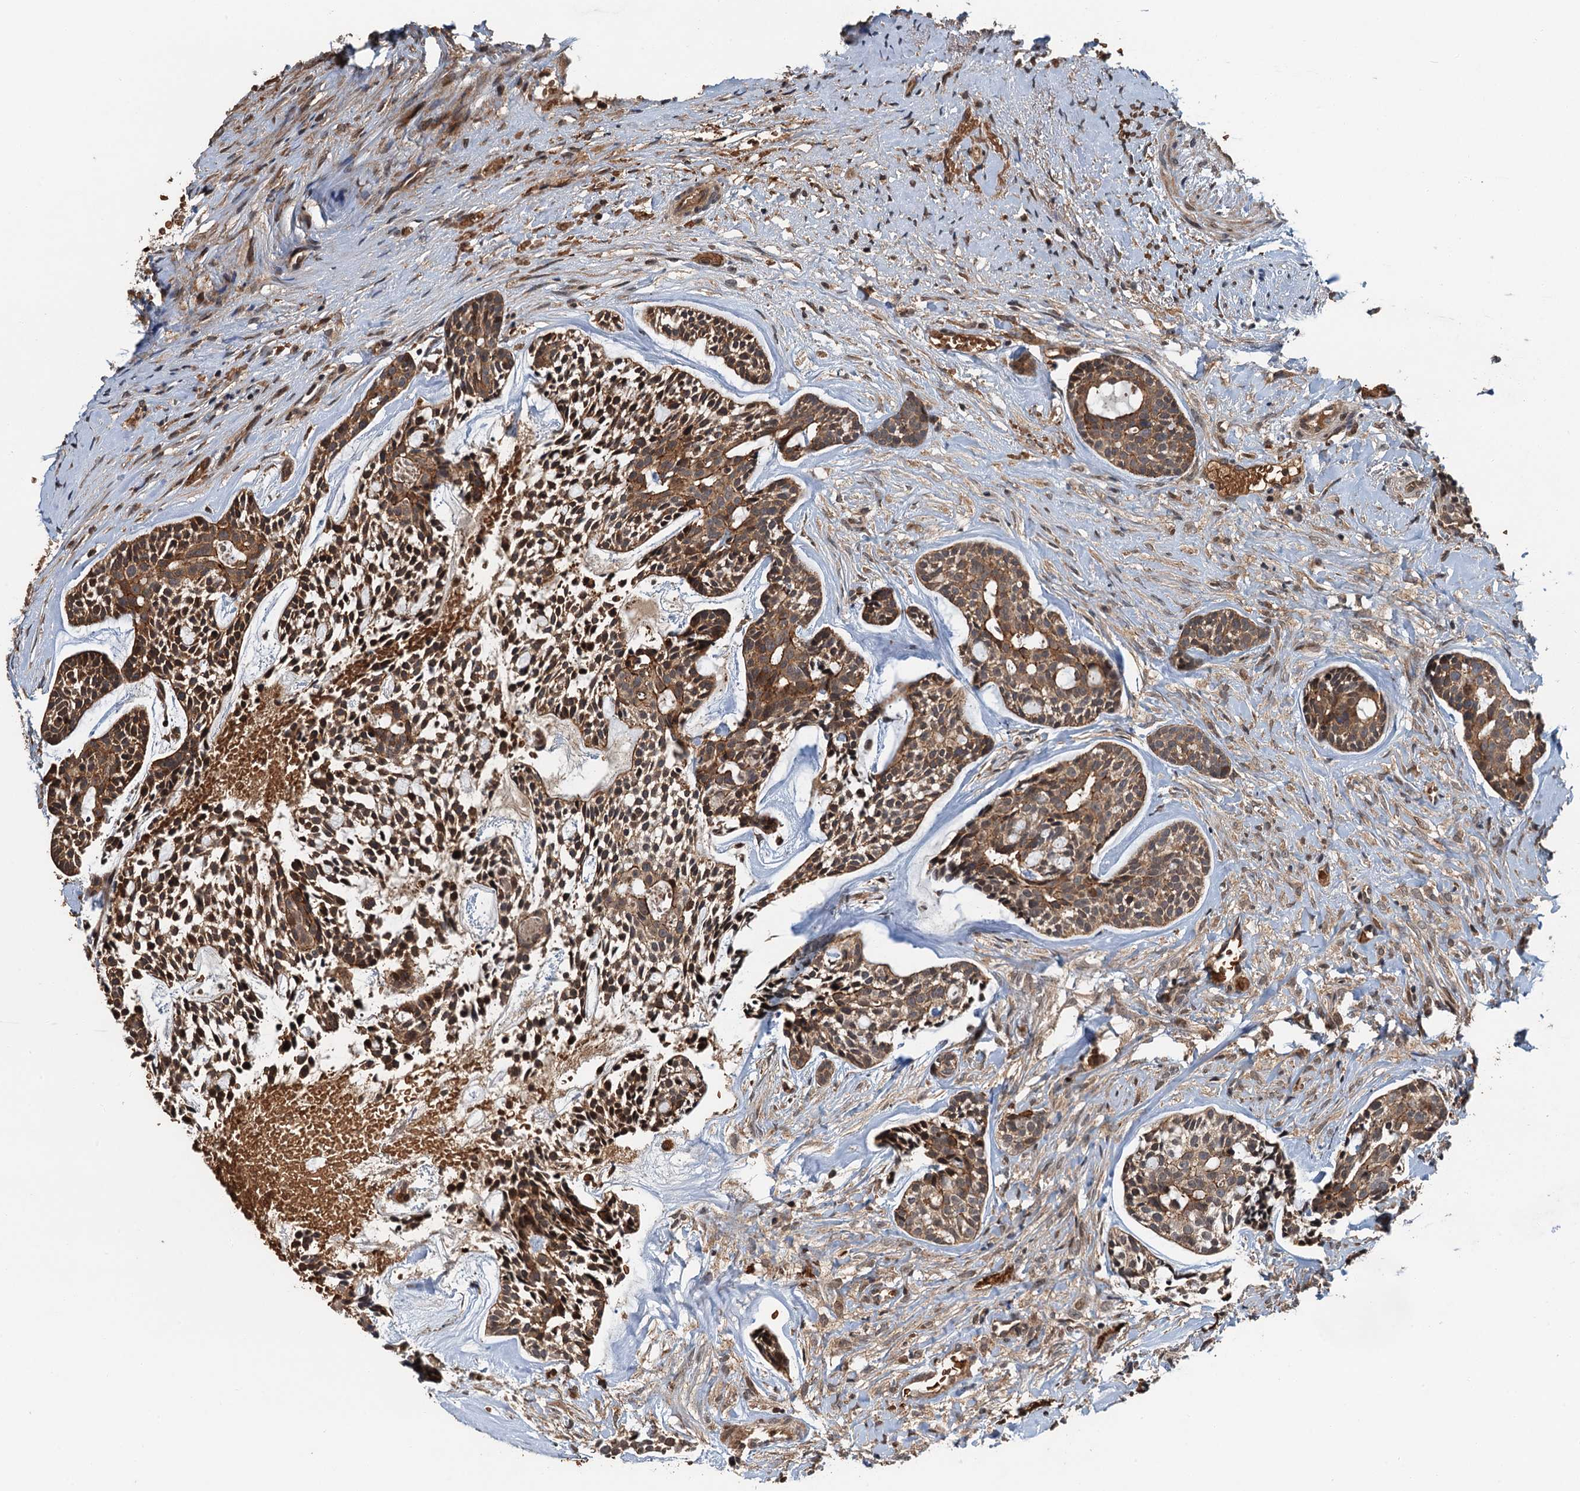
{"staining": {"intensity": "moderate", "quantity": ">75%", "location": "cytoplasmic/membranous"}, "tissue": "head and neck cancer", "cell_type": "Tumor cells", "image_type": "cancer", "snomed": [{"axis": "morphology", "description": "Adenocarcinoma, NOS"}, {"axis": "topography", "description": "Subcutis"}, {"axis": "topography", "description": "Head-Neck"}], "caption": "A high-resolution histopathology image shows immunohistochemistry staining of head and neck cancer (adenocarcinoma), which shows moderate cytoplasmic/membranous expression in approximately >75% of tumor cells.", "gene": "SNX32", "patient": {"sex": "female", "age": 73}}